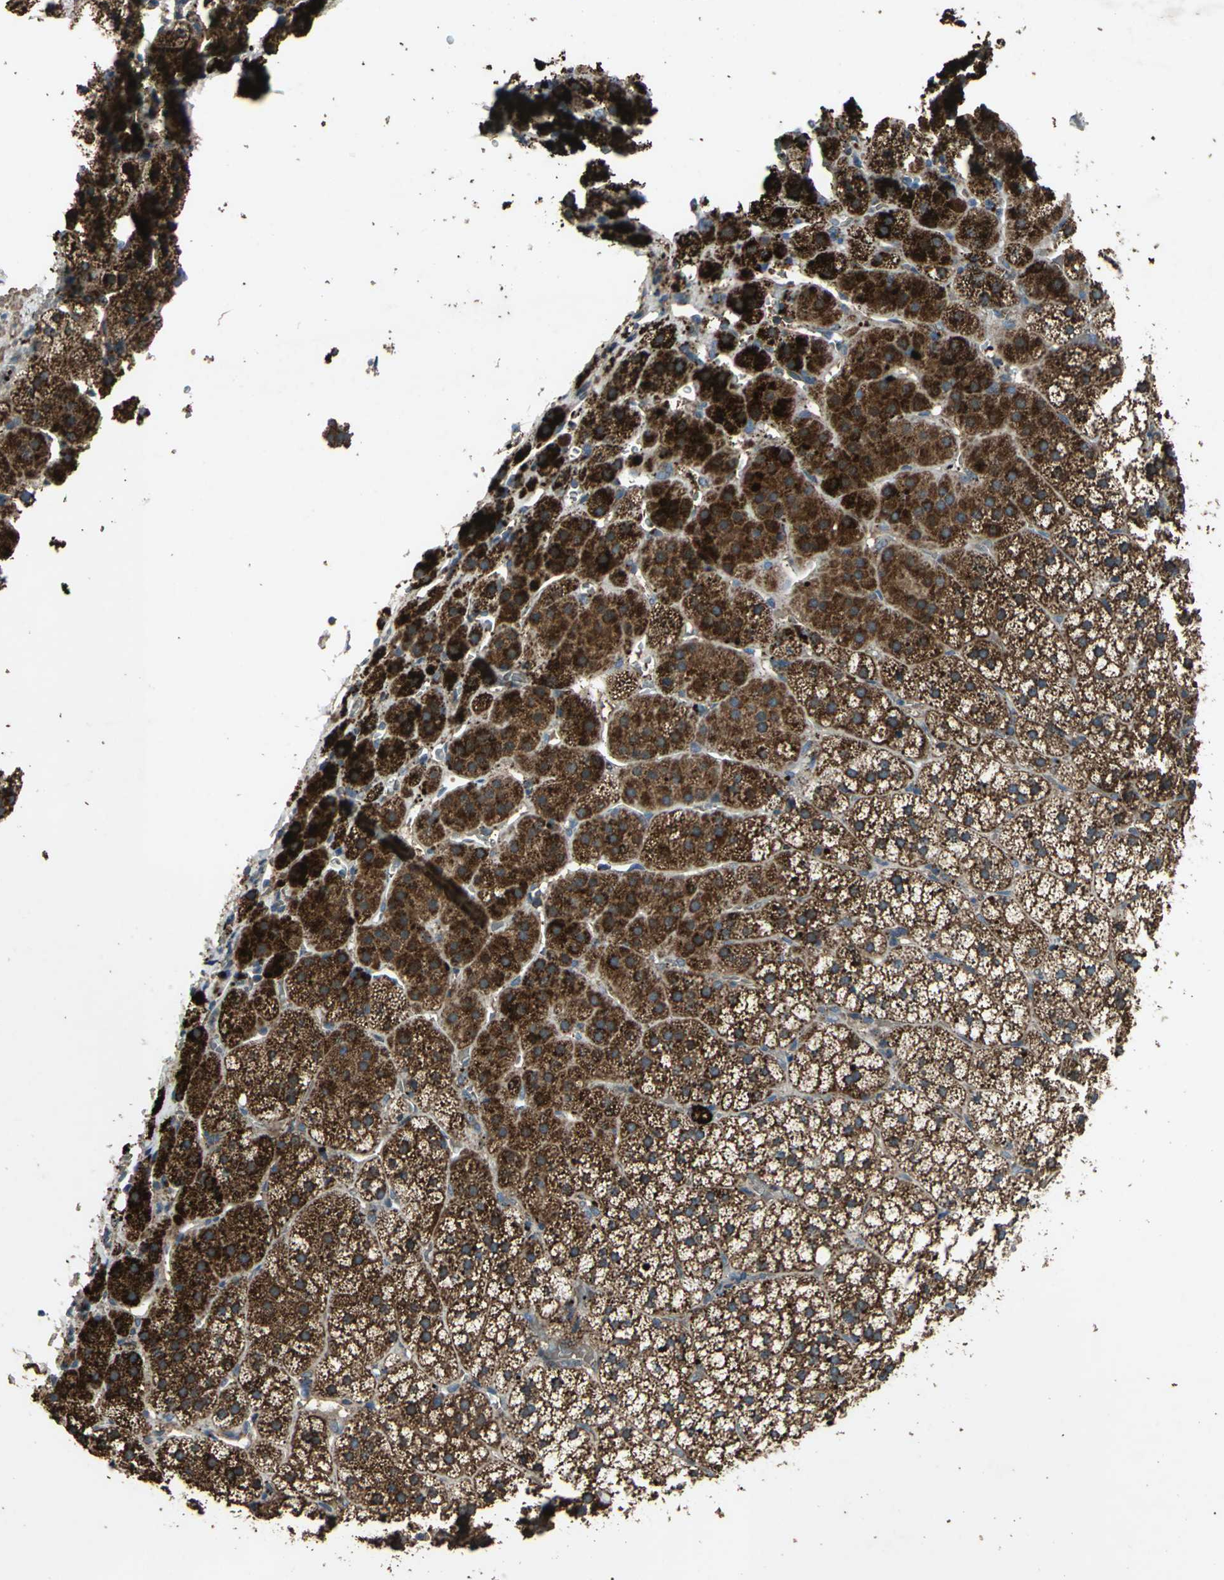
{"staining": {"intensity": "strong", "quantity": ">75%", "location": "cytoplasmic/membranous"}, "tissue": "adrenal gland", "cell_type": "Glandular cells", "image_type": "normal", "snomed": [{"axis": "morphology", "description": "Normal tissue, NOS"}, {"axis": "topography", "description": "Adrenal gland"}], "caption": "Protein analysis of benign adrenal gland reveals strong cytoplasmic/membranous positivity in about >75% of glandular cells.", "gene": "POLRMT", "patient": {"sex": "female", "age": 44}}